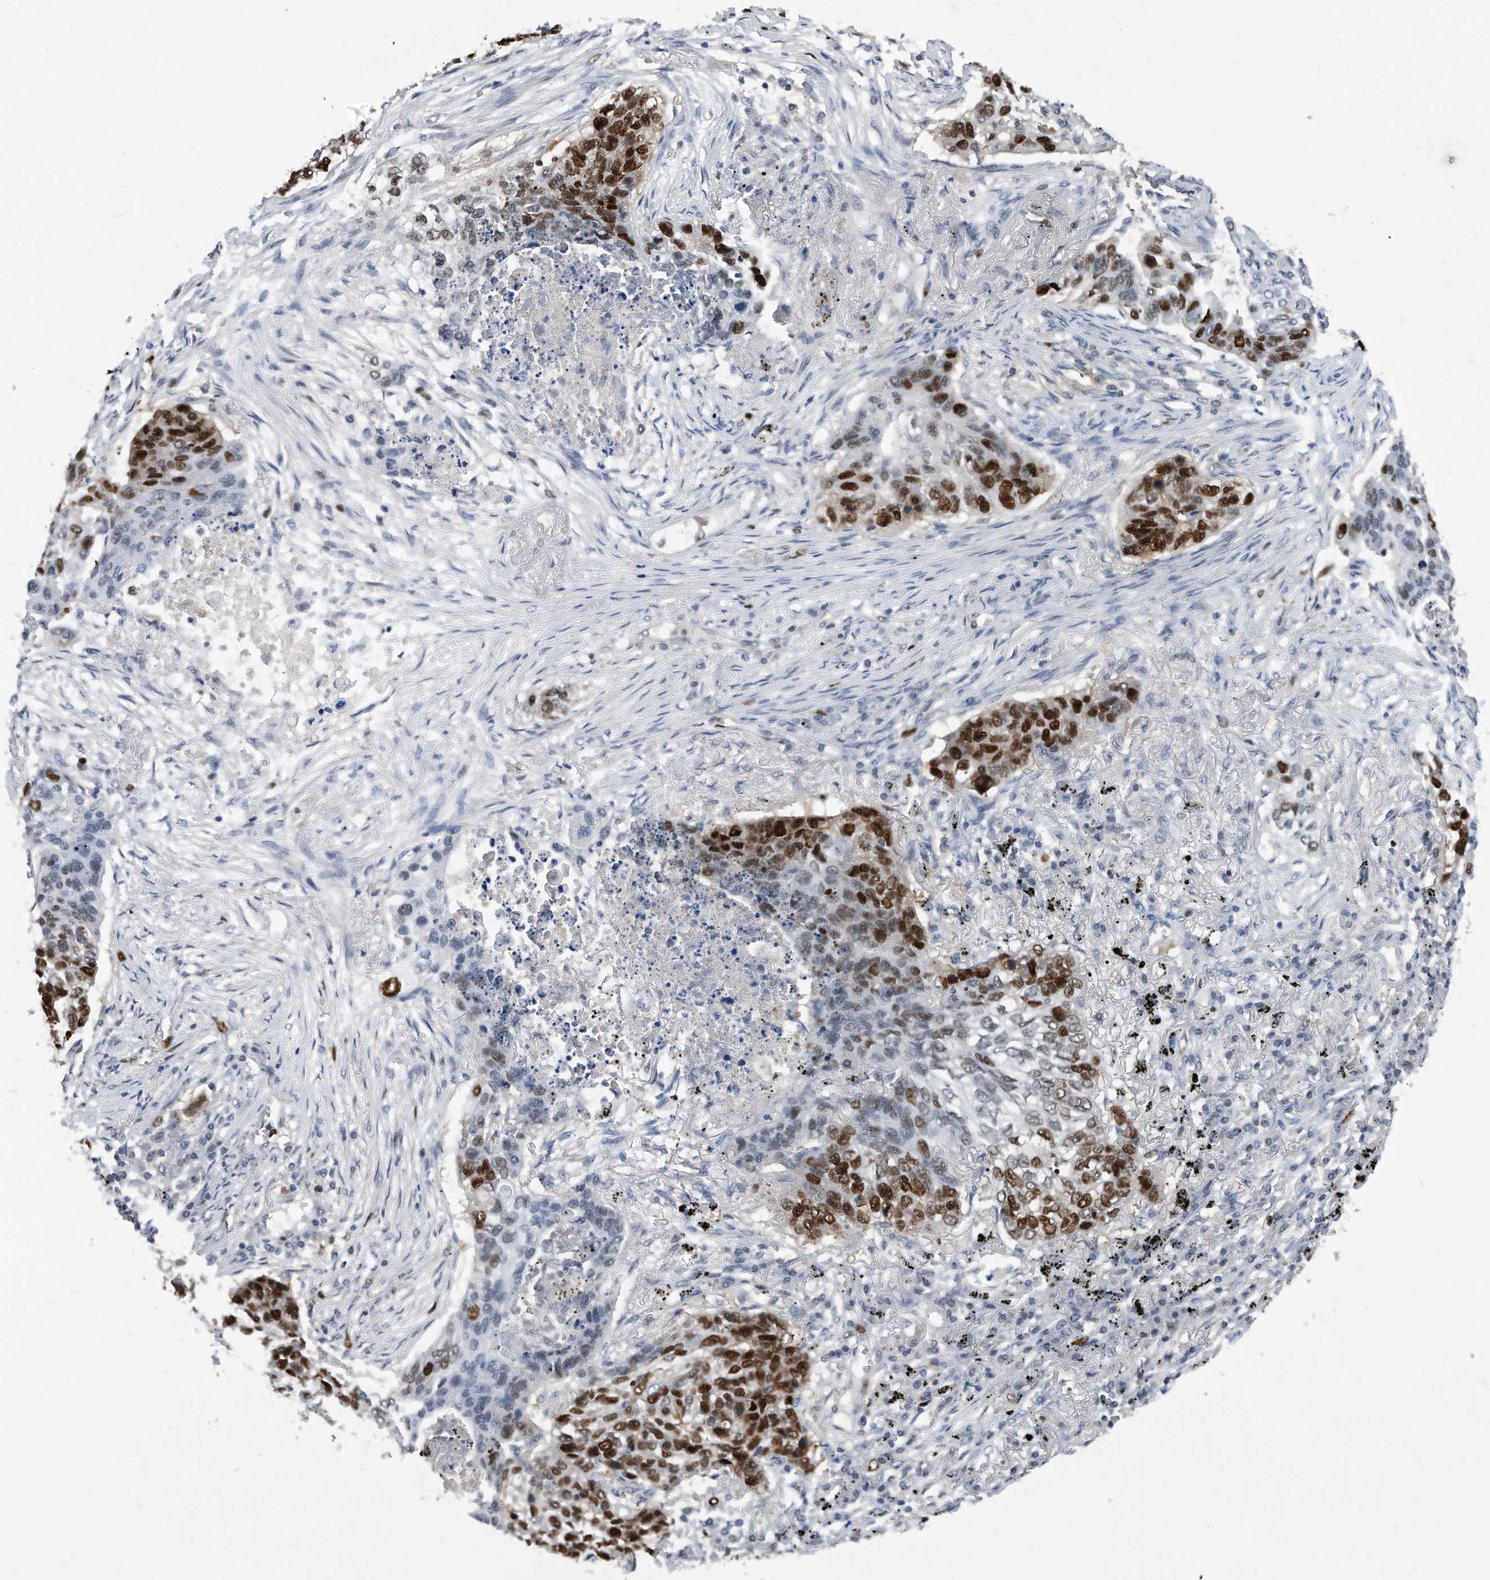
{"staining": {"intensity": "strong", "quantity": ">75%", "location": "nuclear"}, "tissue": "lung cancer", "cell_type": "Tumor cells", "image_type": "cancer", "snomed": [{"axis": "morphology", "description": "Squamous cell carcinoma, NOS"}, {"axis": "topography", "description": "Lung"}], "caption": "IHC micrograph of neoplastic tissue: lung cancer (squamous cell carcinoma) stained using immunohistochemistry (IHC) shows high levels of strong protein expression localized specifically in the nuclear of tumor cells, appearing as a nuclear brown color.", "gene": "PCNA", "patient": {"sex": "female", "age": 63}}